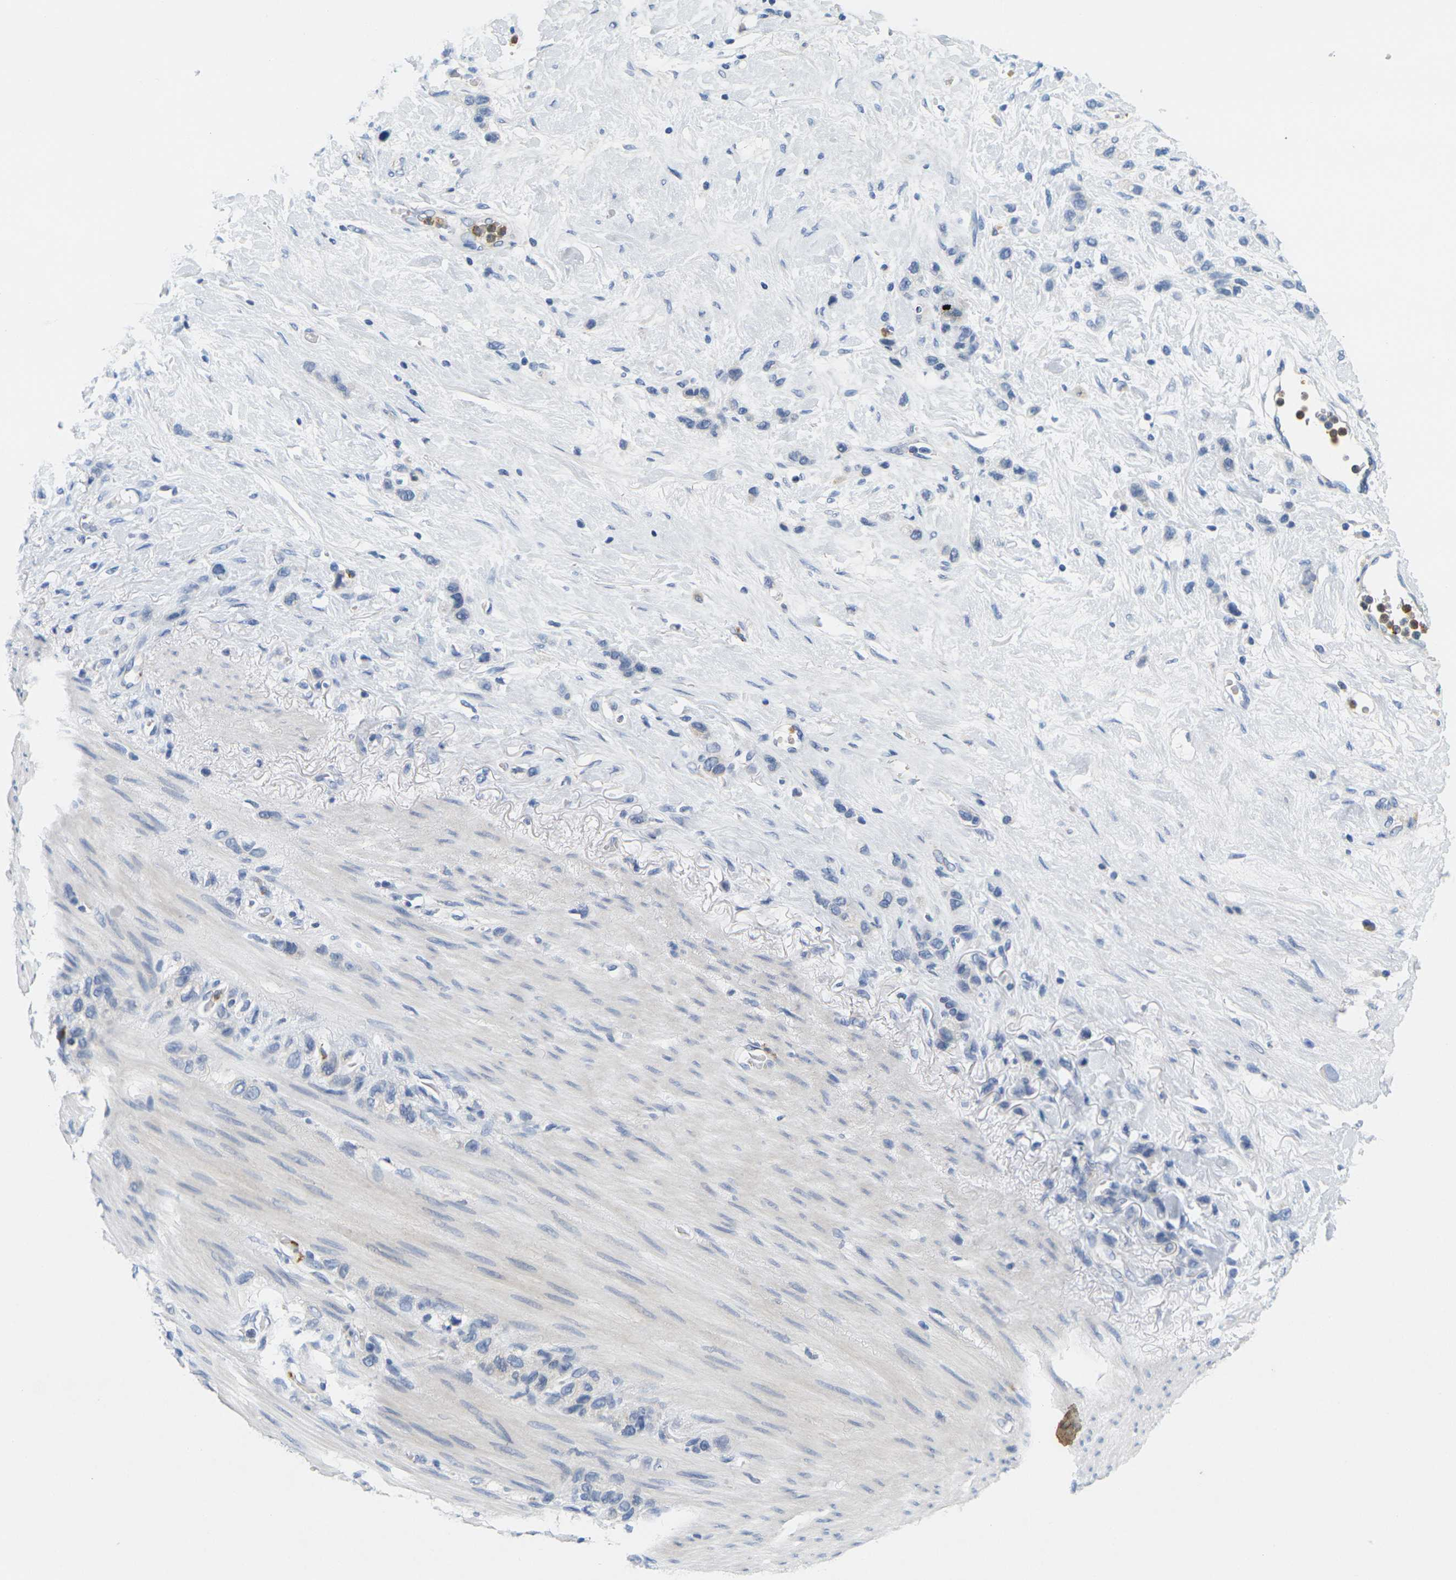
{"staining": {"intensity": "negative", "quantity": "none", "location": "none"}, "tissue": "stomach cancer", "cell_type": "Tumor cells", "image_type": "cancer", "snomed": [{"axis": "morphology", "description": "Adenocarcinoma, NOS"}, {"axis": "morphology", "description": "Adenocarcinoma, High grade"}, {"axis": "topography", "description": "Stomach, upper"}, {"axis": "topography", "description": "Stomach, lower"}], "caption": "A histopathology image of human stomach cancer is negative for staining in tumor cells.", "gene": "KLK5", "patient": {"sex": "female", "age": 65}}